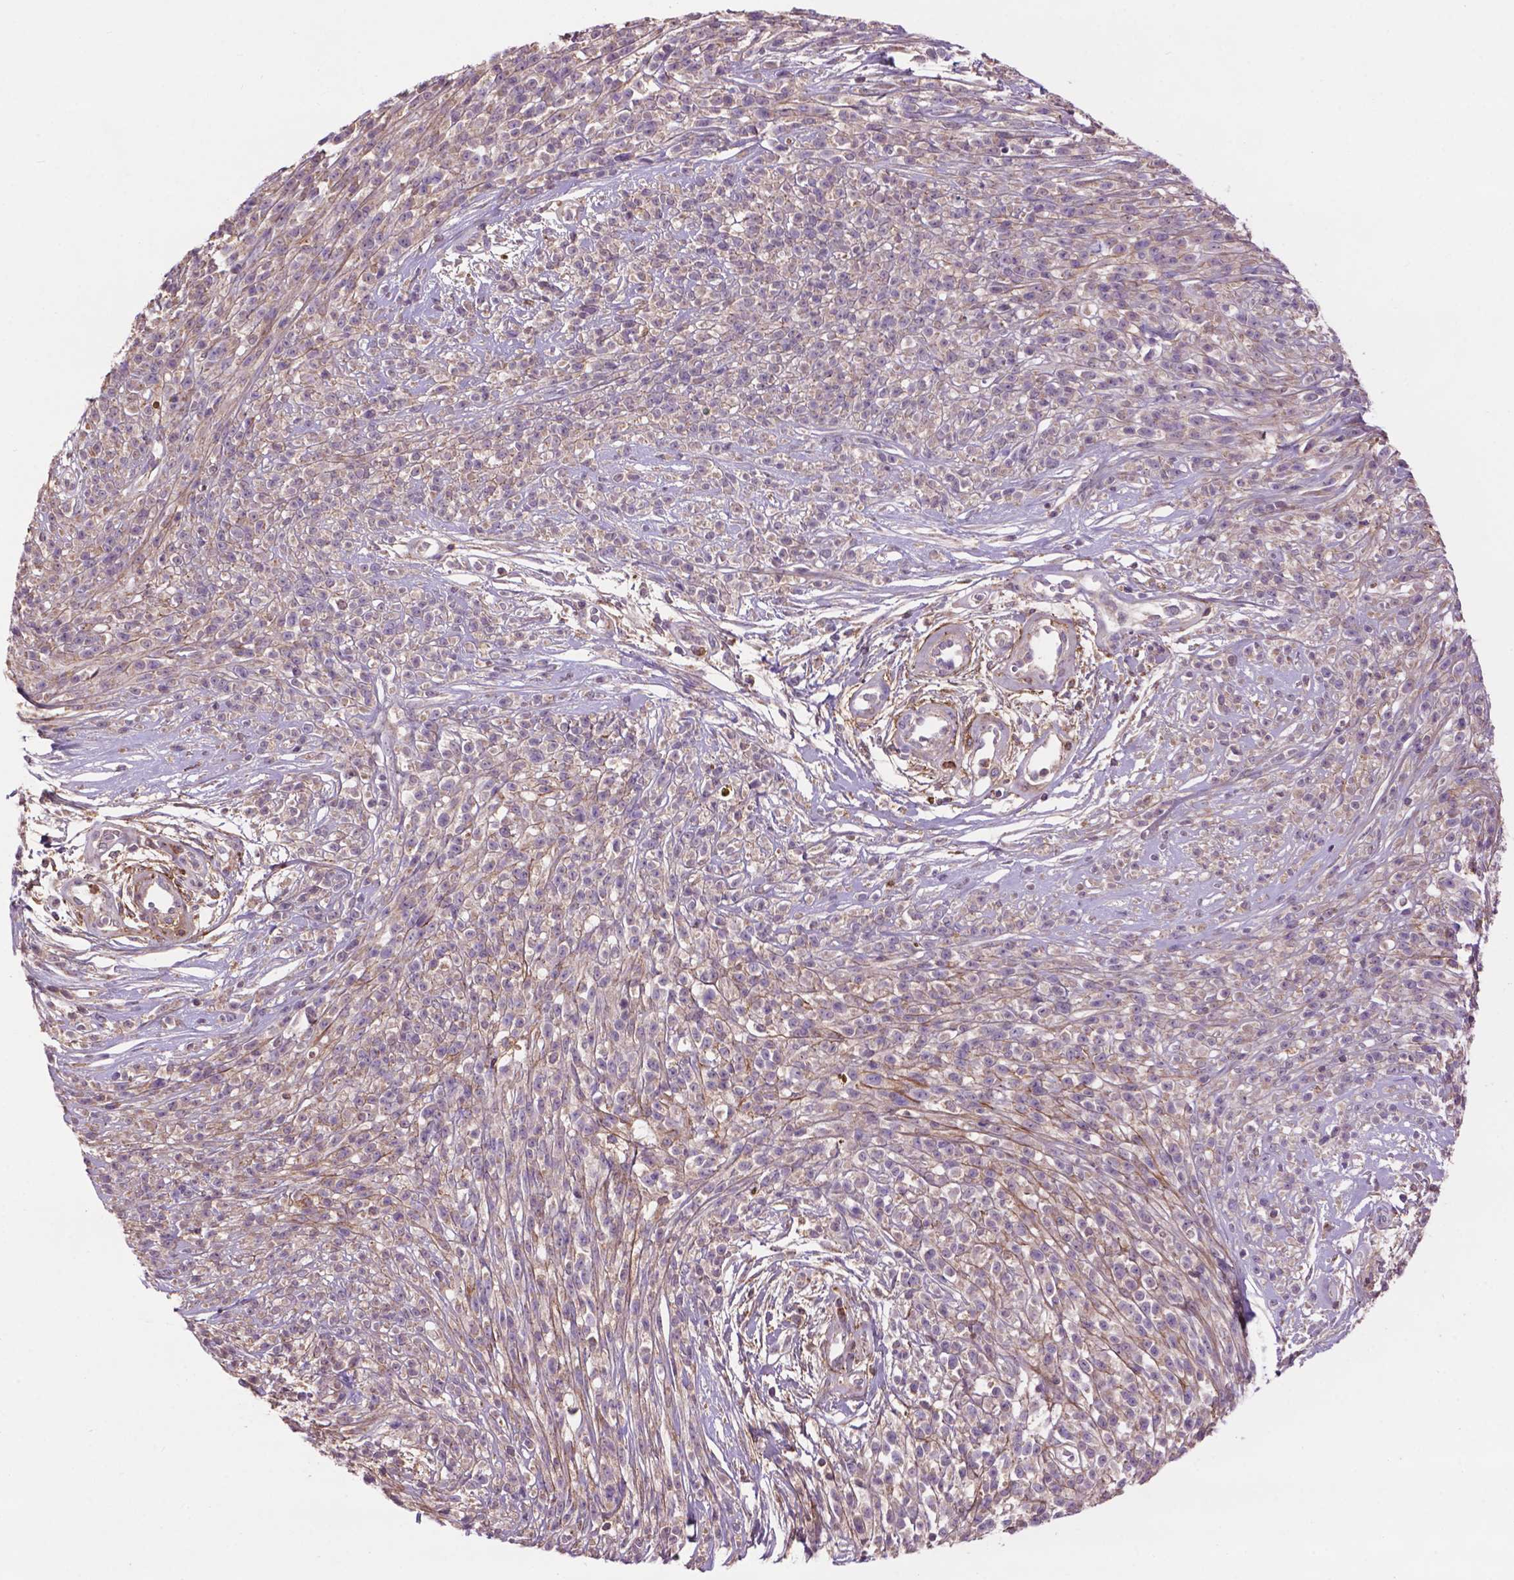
{"staining": {"intensity": "negative", "quantity": "none", "location": "none"}, "tissue": "melanoma", "cell_type": "Tumor cells", "image_type": "cancer", "snomed": [{"axis": "morphology", "description": "Malignant melanoma, NOS"}, {"axis": "topography", "description": "Skin"}, {"axis": "topography", "description": "Skin of trunk"}], "caption": "This is a micrograph of immunohistochemistry staining of malignant melanoma, which shows no staining in tumor cells. (Immunohistochemistry, brightfield microscopy, high magnification).", "gene": "LRRC3C", "patient": {"sex": "male", "age": 74}}